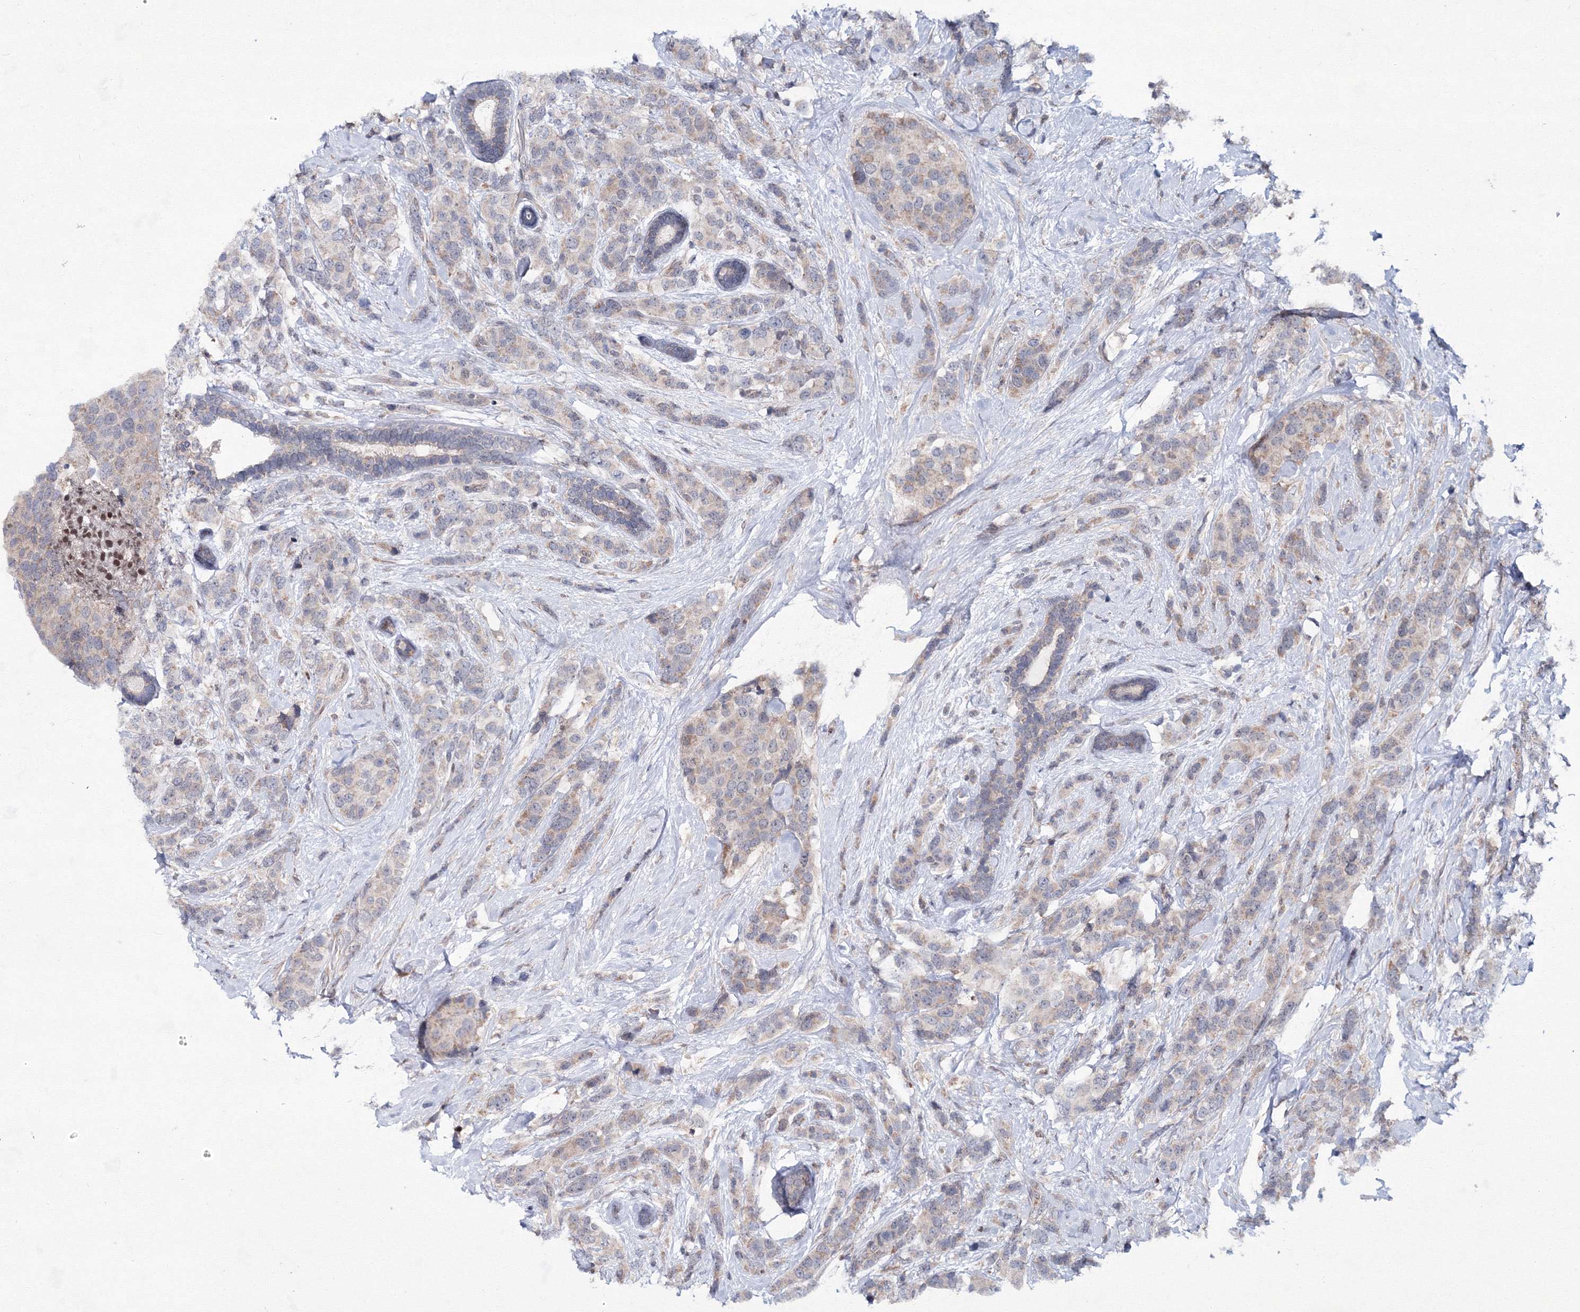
{"staining": {"intensity": "weak", "quantity": "<25%", "location": "cytoplasmic/membranous"}, "tissue": "breast cancer", "cell_type": "Tumor cells", "image_type": "cancer", "snomed": [{"axis": "morphology", "description": "Lobular carcinoma"}, {"axis": "topography", "description": "Breast"}], "caption": "The immunohistochemistry (IHC) image has no significant positivity in tumor cells of breast cancer (lobular carcinoma) tissue. (DAB (3,3'-diaminobenzidine) immunohistochemistry with hematoxylin counter stain).", "gene": "MKRN2", "patient": {"sex": "female", "age": 59}}